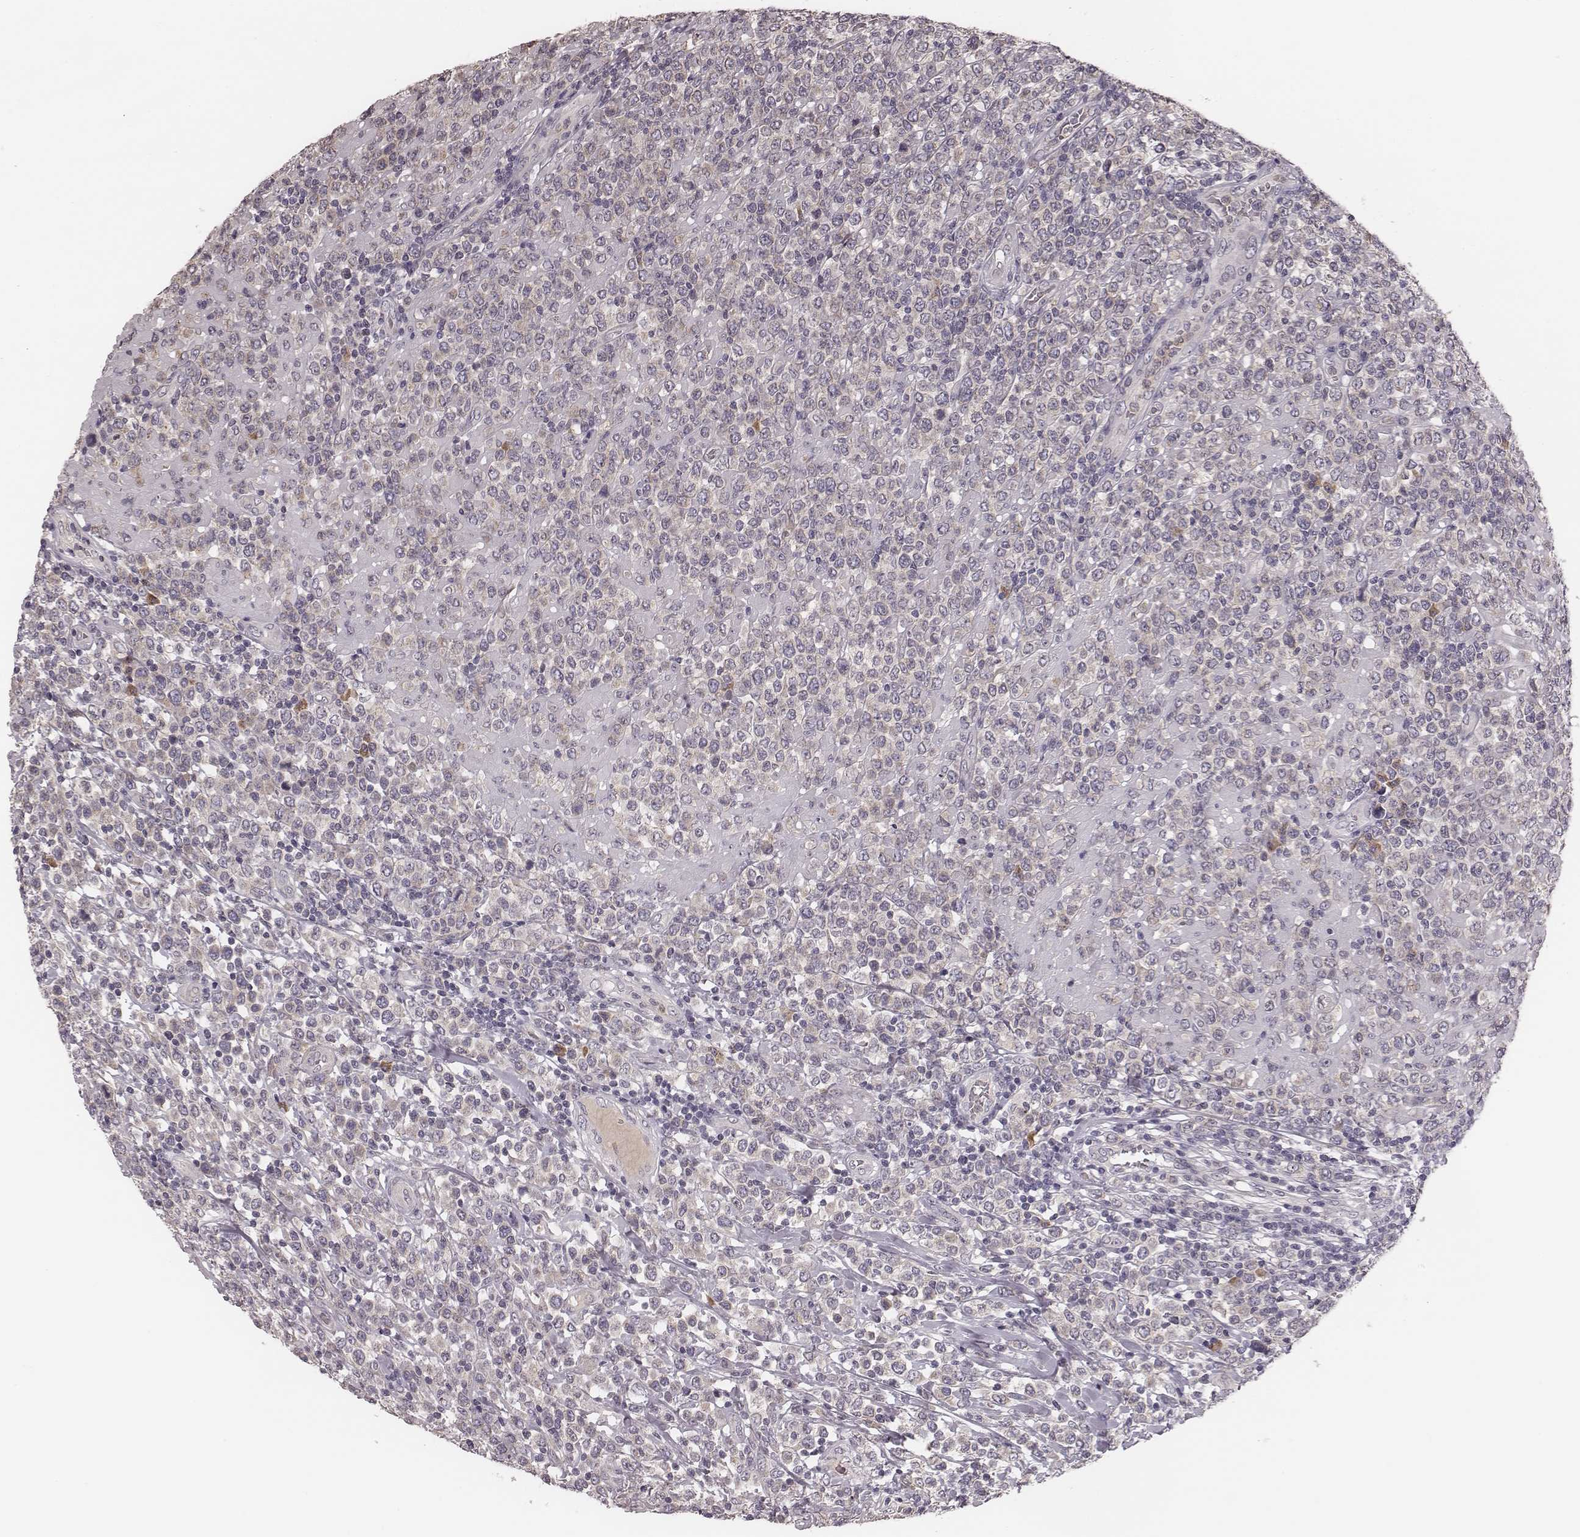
{"staining": {"intensity": "negative", "quantity": "none", "location": "none"}, "tissue": "lymphoma", "cell_type": "Tumor cells", "image_type": "cancer", "snomed": [{"axis": "morphology", "description": "Malignant lymphoma, non-Hodgkin's type, High grade"}, {"axis": "topography", "description": "Soft tissue"}], "caption": "This histopathology image is of lymphoma stained with immunohistochemistry (IHC) to label a protein in brown with the nuclei are counter-stained blue. There is no staining in tumor cells. (Immunohistochemistry (ihc), brightfield microscopy, high magnification).", "gene": "P2RX5", "patient": {"sex": "female", "age": 56}}